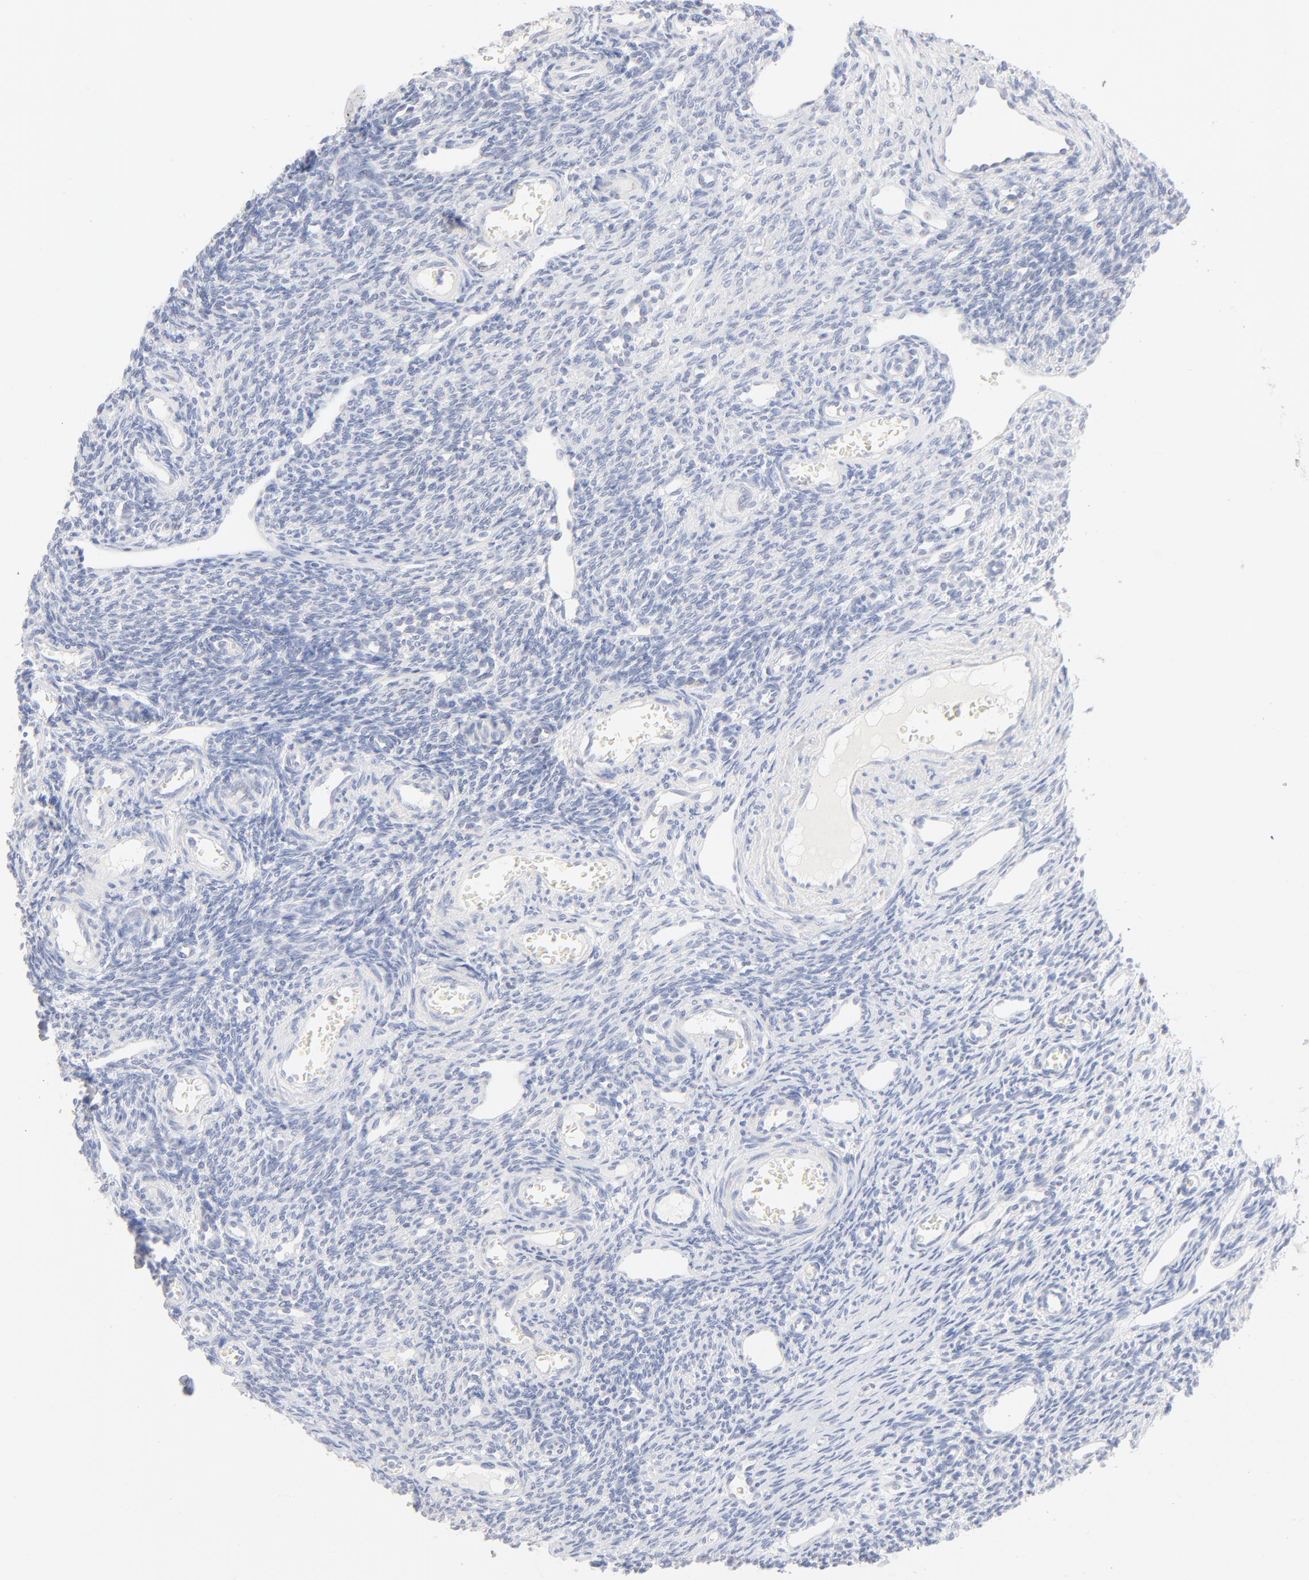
{"staining": {"intensity": "negative", "quantity": "none", "location": "none"}, "tissue": "ovary", "cell_type": "Follicle cells", "image_type": "normal", "snomed": [{"axis": "morphology", "description": "Normal tissue, NOS"}, {"axis": "topography", "description": "Ovary"}], "caption": "The micrograph displays no staining of follicle cells in benign ovary.", "gene": "ONECUT1", "patient": {"sex": "female", "age": 33}}